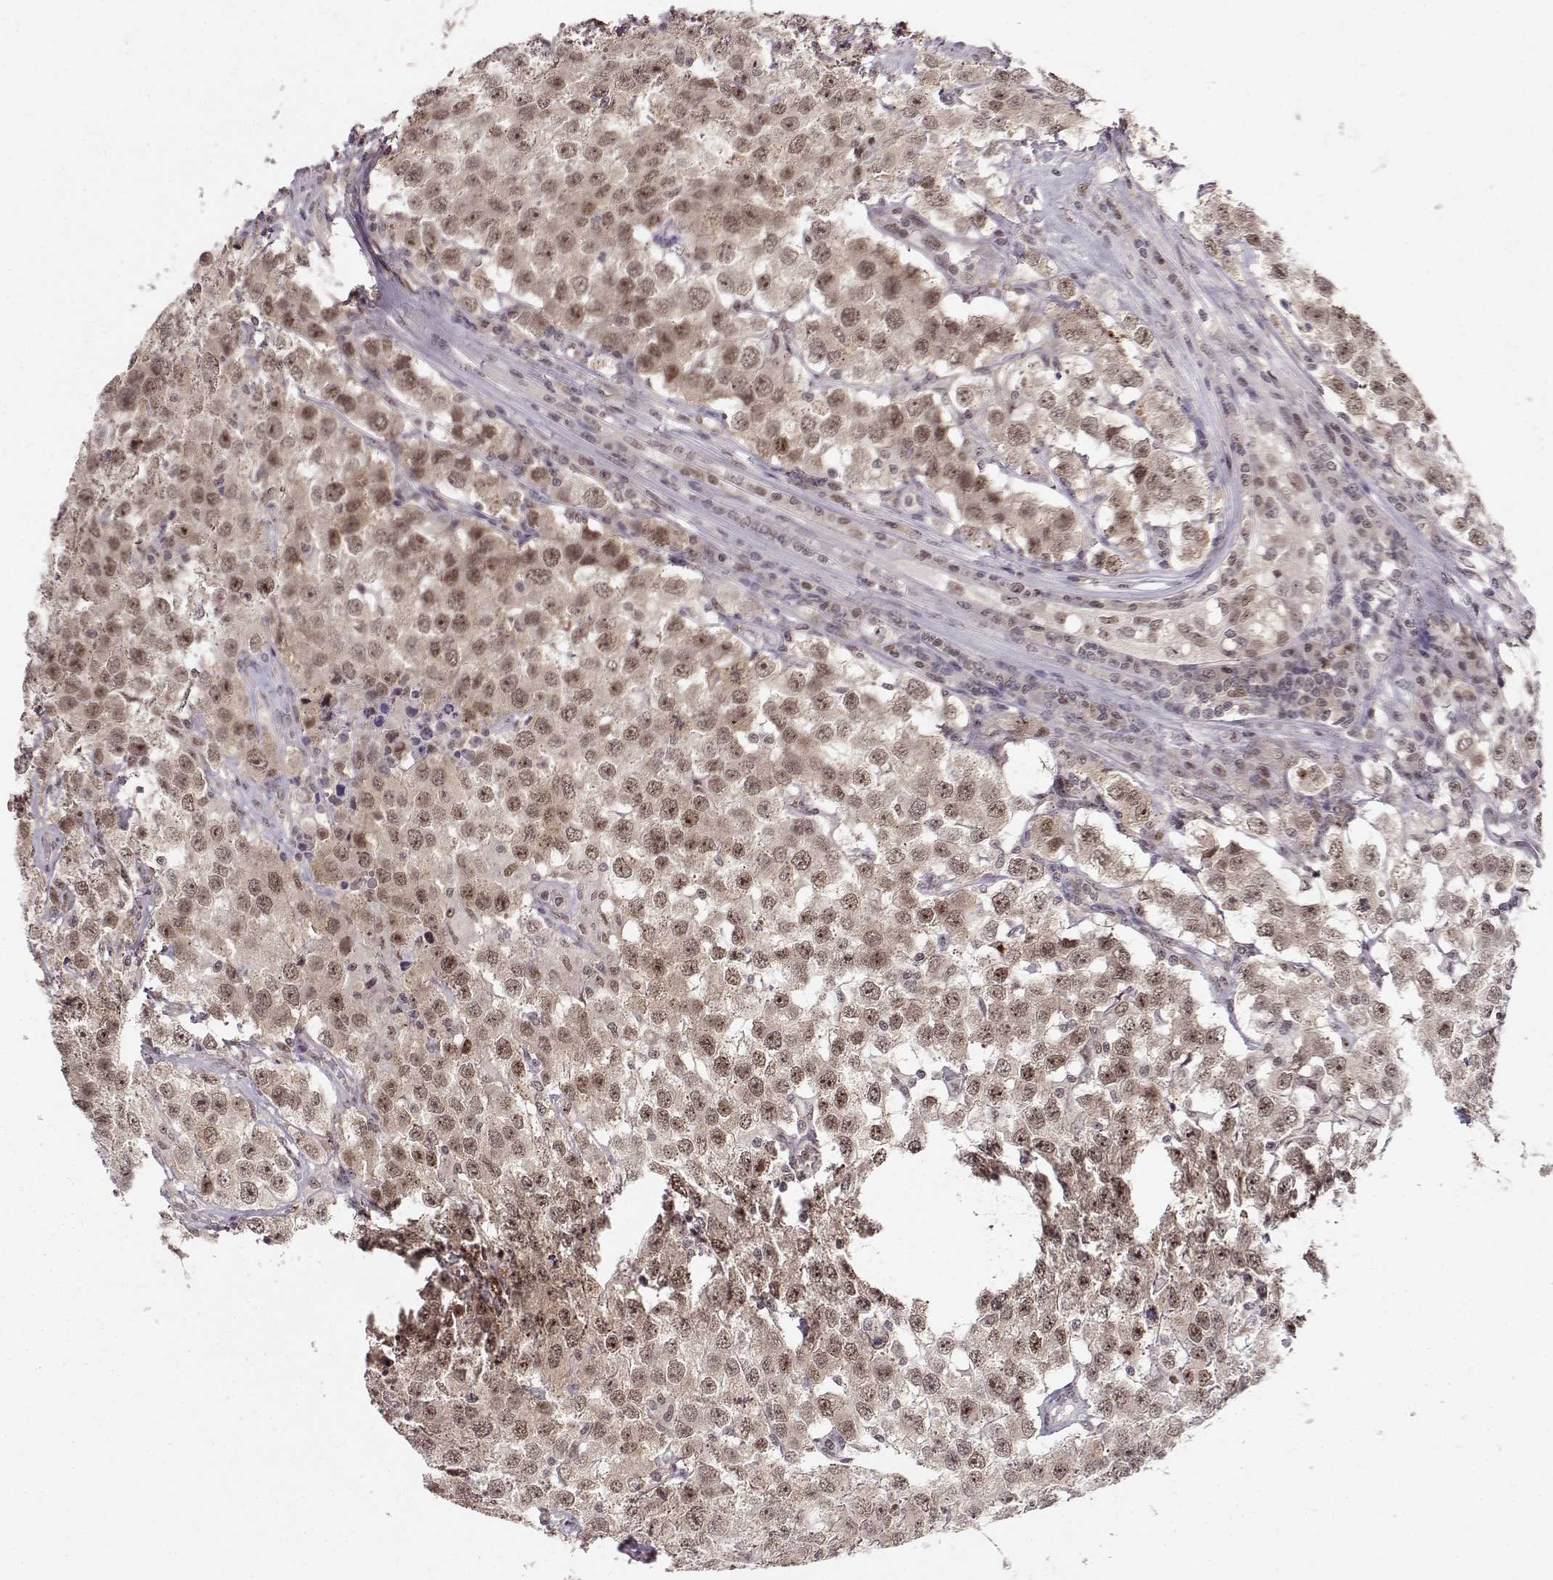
{"staining": {"intensity": "weak", "quantity": ">75%", "location": "cytoplasmic/membranous,nuclear"}, "tissue": "testis cancer", "cell_type": "Tumor cells", "image_type": "cancer", "snomed": [{"axis": "morphology", "description": "Seminoma, NOS"}, {"axis": "topography", "description": "Testis"}], "caption": "An image of testis cancer stained for a protein displays weak cytoplasmic/membranous and nuclear brown staining in tumor cells. The staining is performed using DAB (3,3'-diaminobenzidine) brown chromogen to label protein expression. The nuclei are counter-stained blue using hematoxylin.", "gene": "CSNK2A1", "patient": {"sex": "male", "age": 52}}